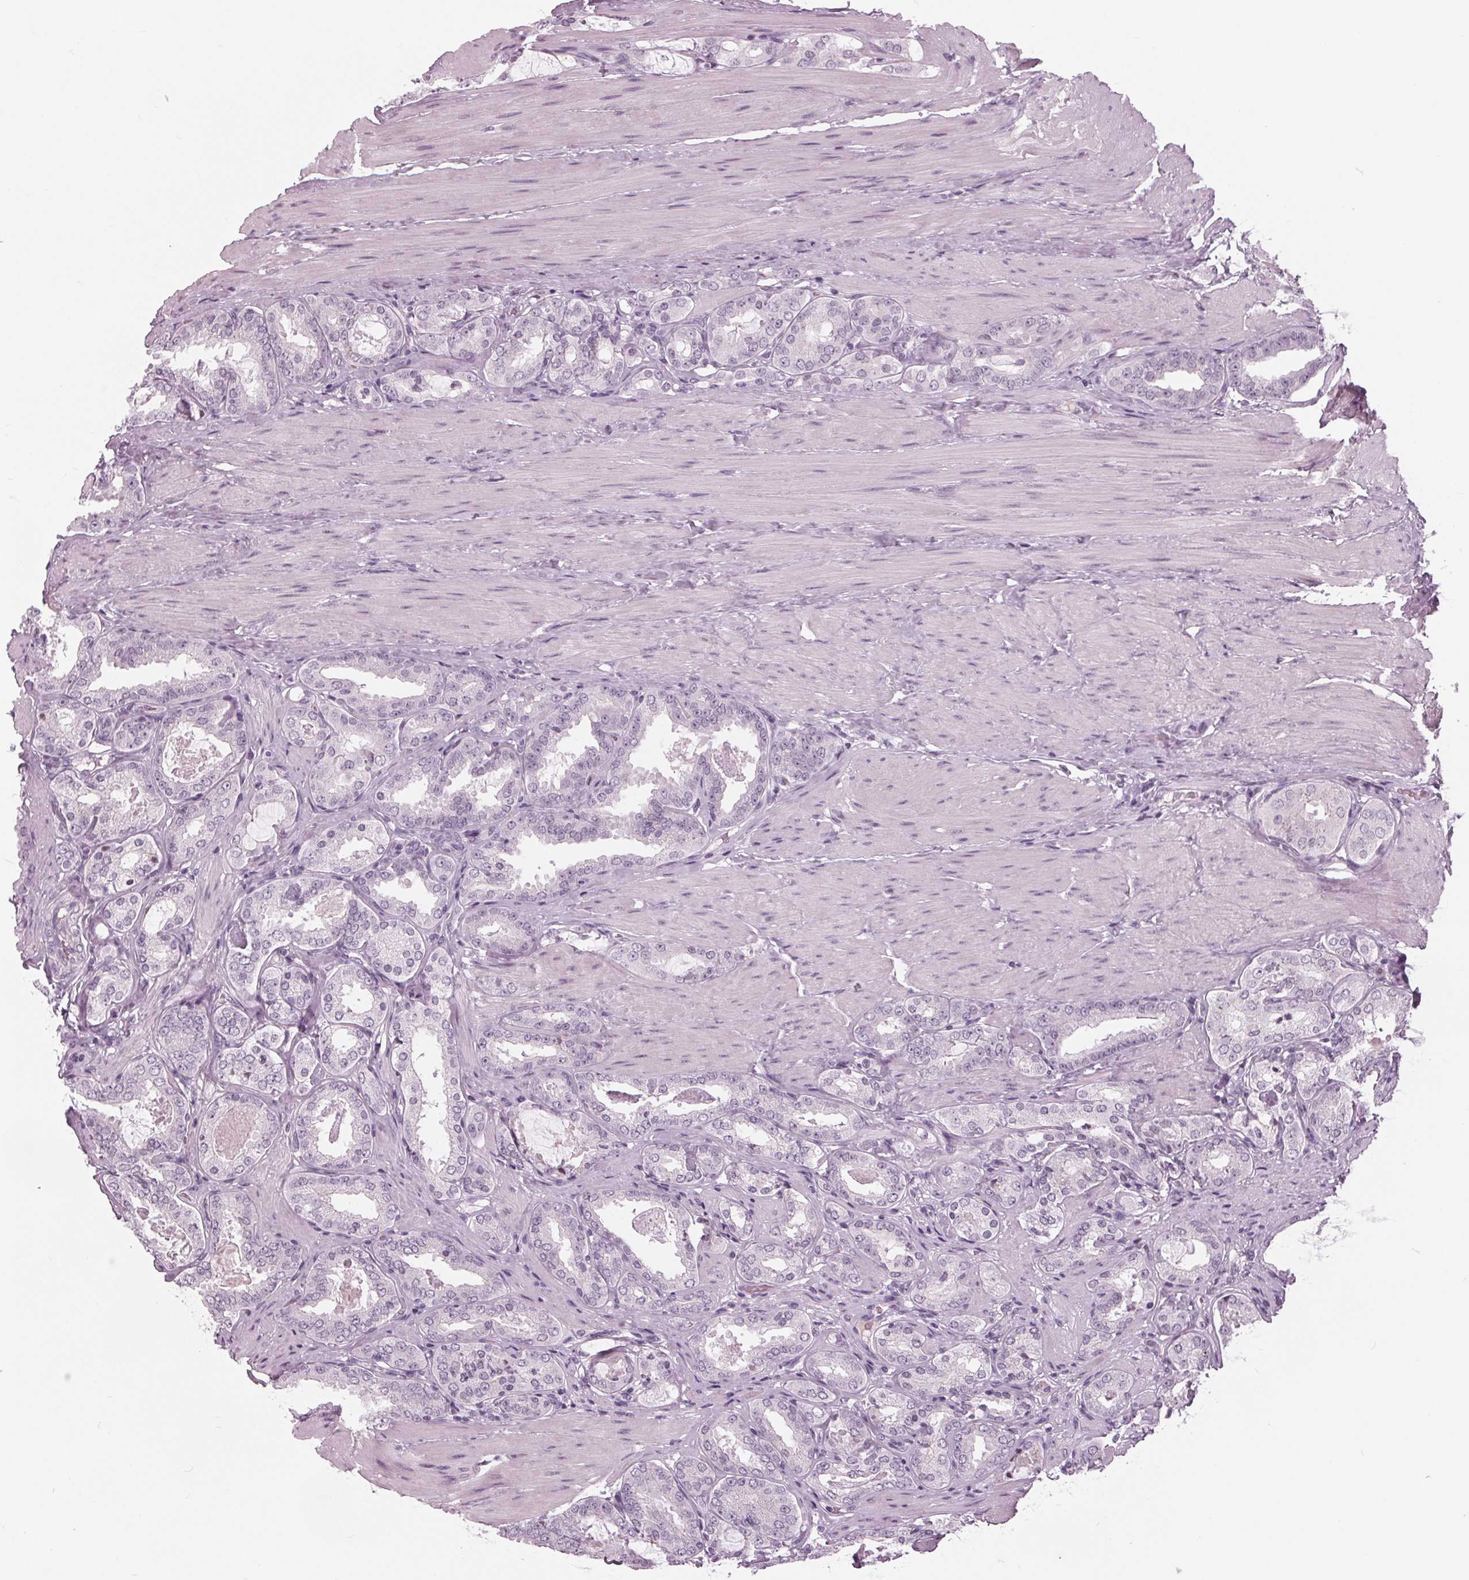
{"staining": {"intensity": "negative", "quantity": "none", "location": "none"}, "tissue": "prostate cancer", "cell_type": "Tumor cells", "image_type": "cancer", "snomed": [{"axis": "morphology", "description": "Adenocarcinoma, High grade"}, {"axis": "topography", "description": "Prostate"}], "caption": "Histopathology image shows no protein positivity in tumor cells of high-grade adenocarcinoma (prostate) tissue. (DAB (3,3'-diaminobenzidine) immunohistochemistry (IHC) with hematoxylin counter stain).", "gene": "SLC9A4", "patient": {"sex": "male", "age": 63}}